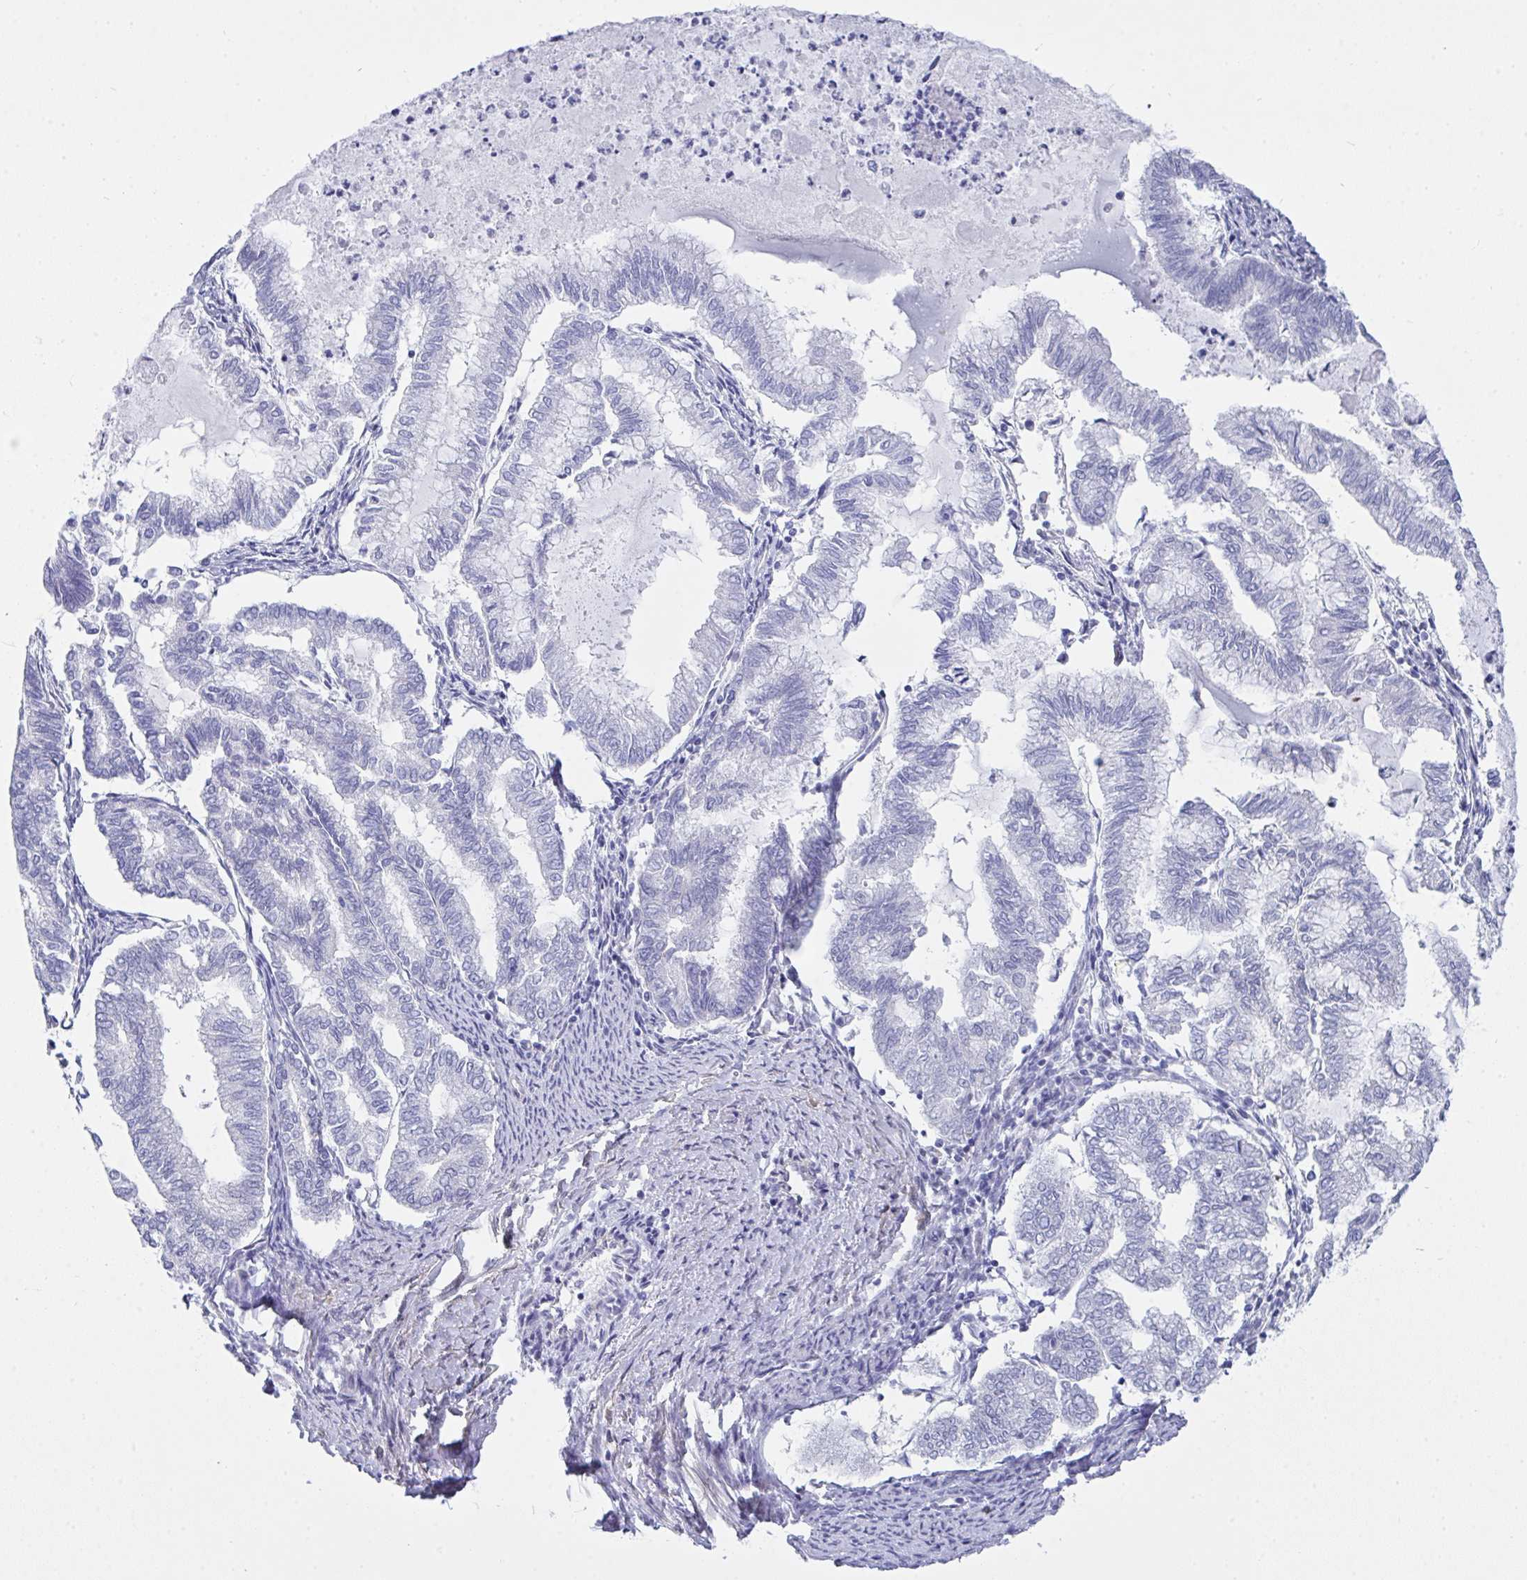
{"staining": {"intensity": "negative", "quantity": "none", "location": "none"}, "tissue": "endometrial cancer", "cell_type": "Tumor cells", "image_type": "cancer", "snomed": [{"axis": "morphology", "description": "Adenocarcinoma, NOS"}, {"axis": "topography", "description": "Endometrium"}], "caption": "A photomicrograph of human endometrial cancer (adenocarcinoma) is negative for staining in tumor cells.", "gene": "FBXL22", "patient": {"sex": "female", "age": 79}}